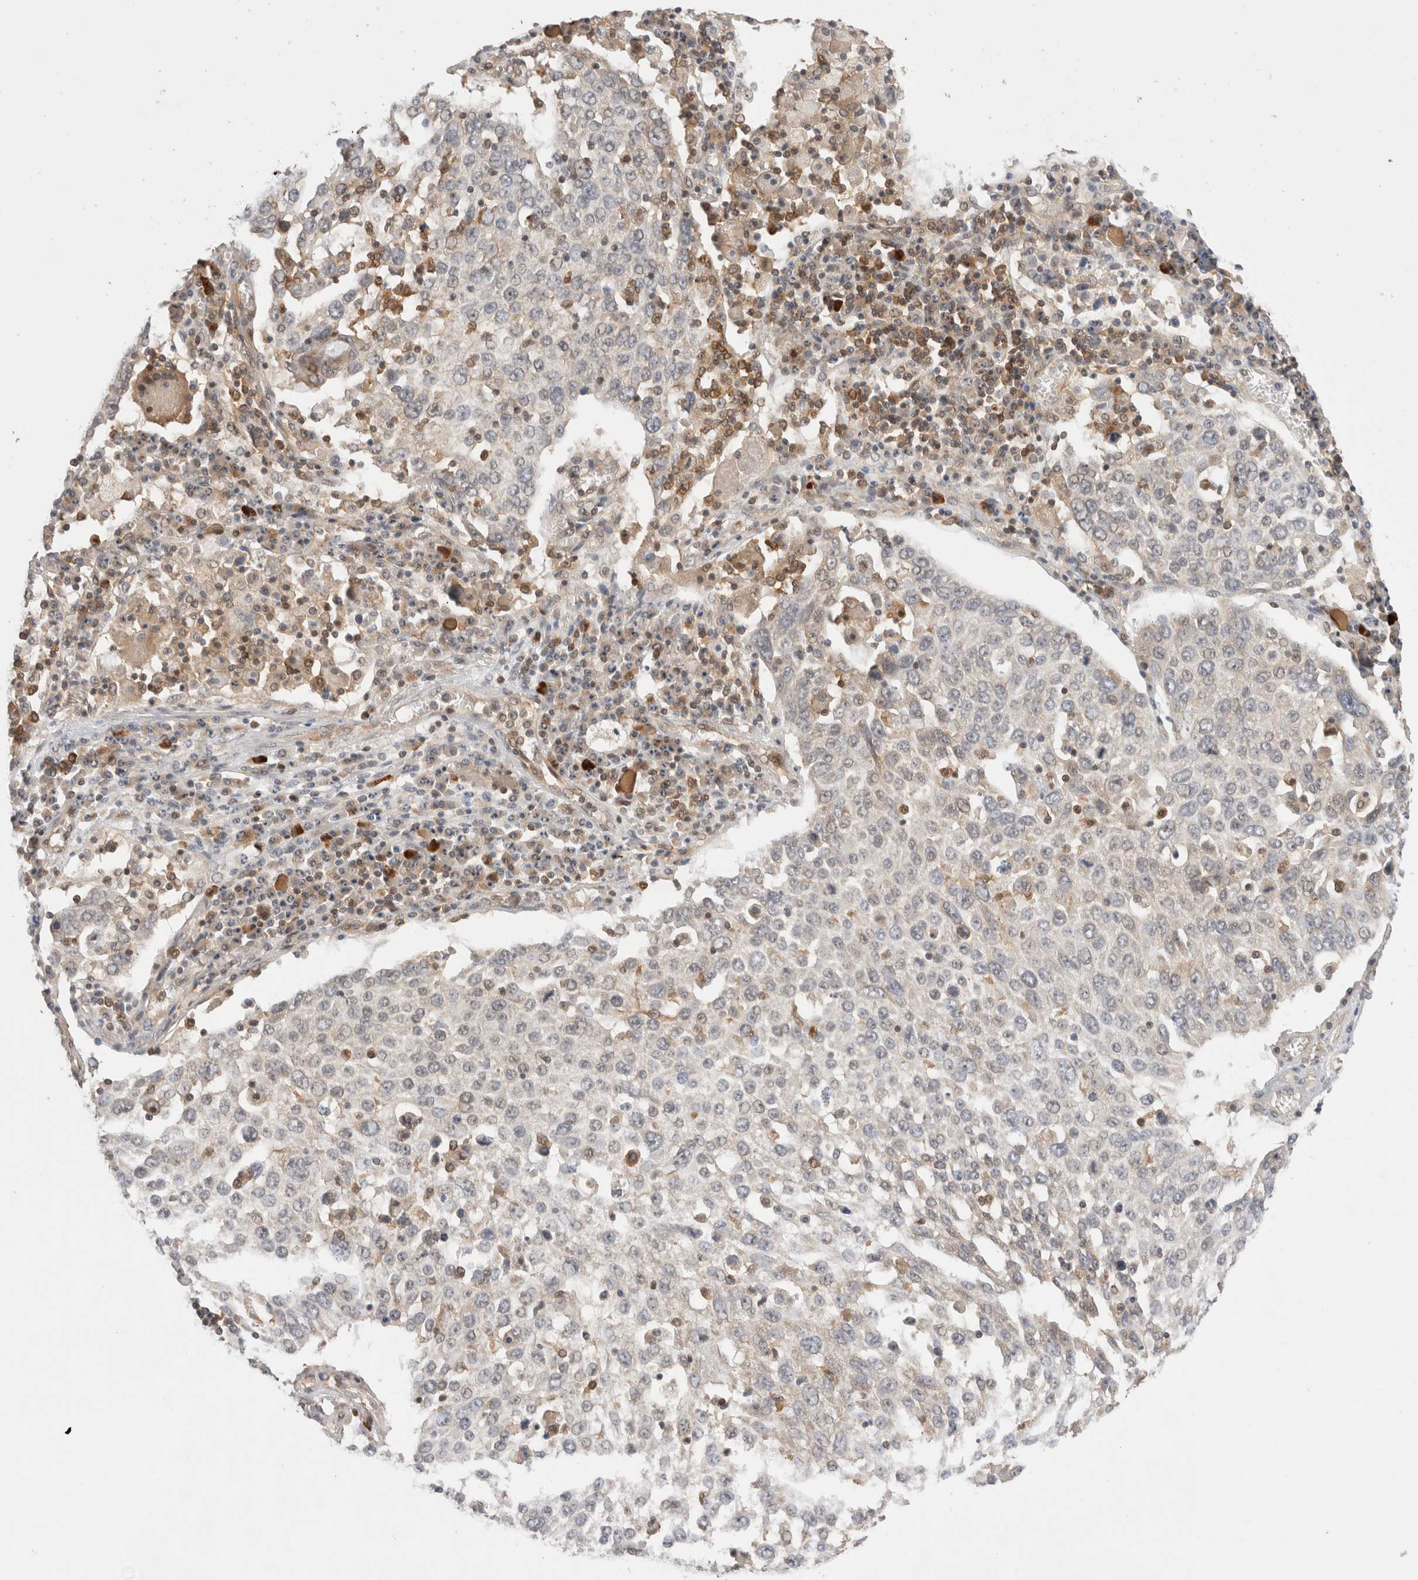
{"staining": {"intensity": "negative", "quantity": "none", "location": "none"}, "tissue": "lung cancer", "cell_type": "Tumor cells", "image_type": "cancer", "snomed": [{"axis": "morphology", "description": "Squamous cell carcinoma, NOS"}, {"axis": "topography", "description": "Lung"}], "caption": "Micrograph shows no protein positivity in tumor cells of lung squamous cell carcinoma tissue.", "gene": "NFKB1", "patient": {"sex": "male", "age": 65}}